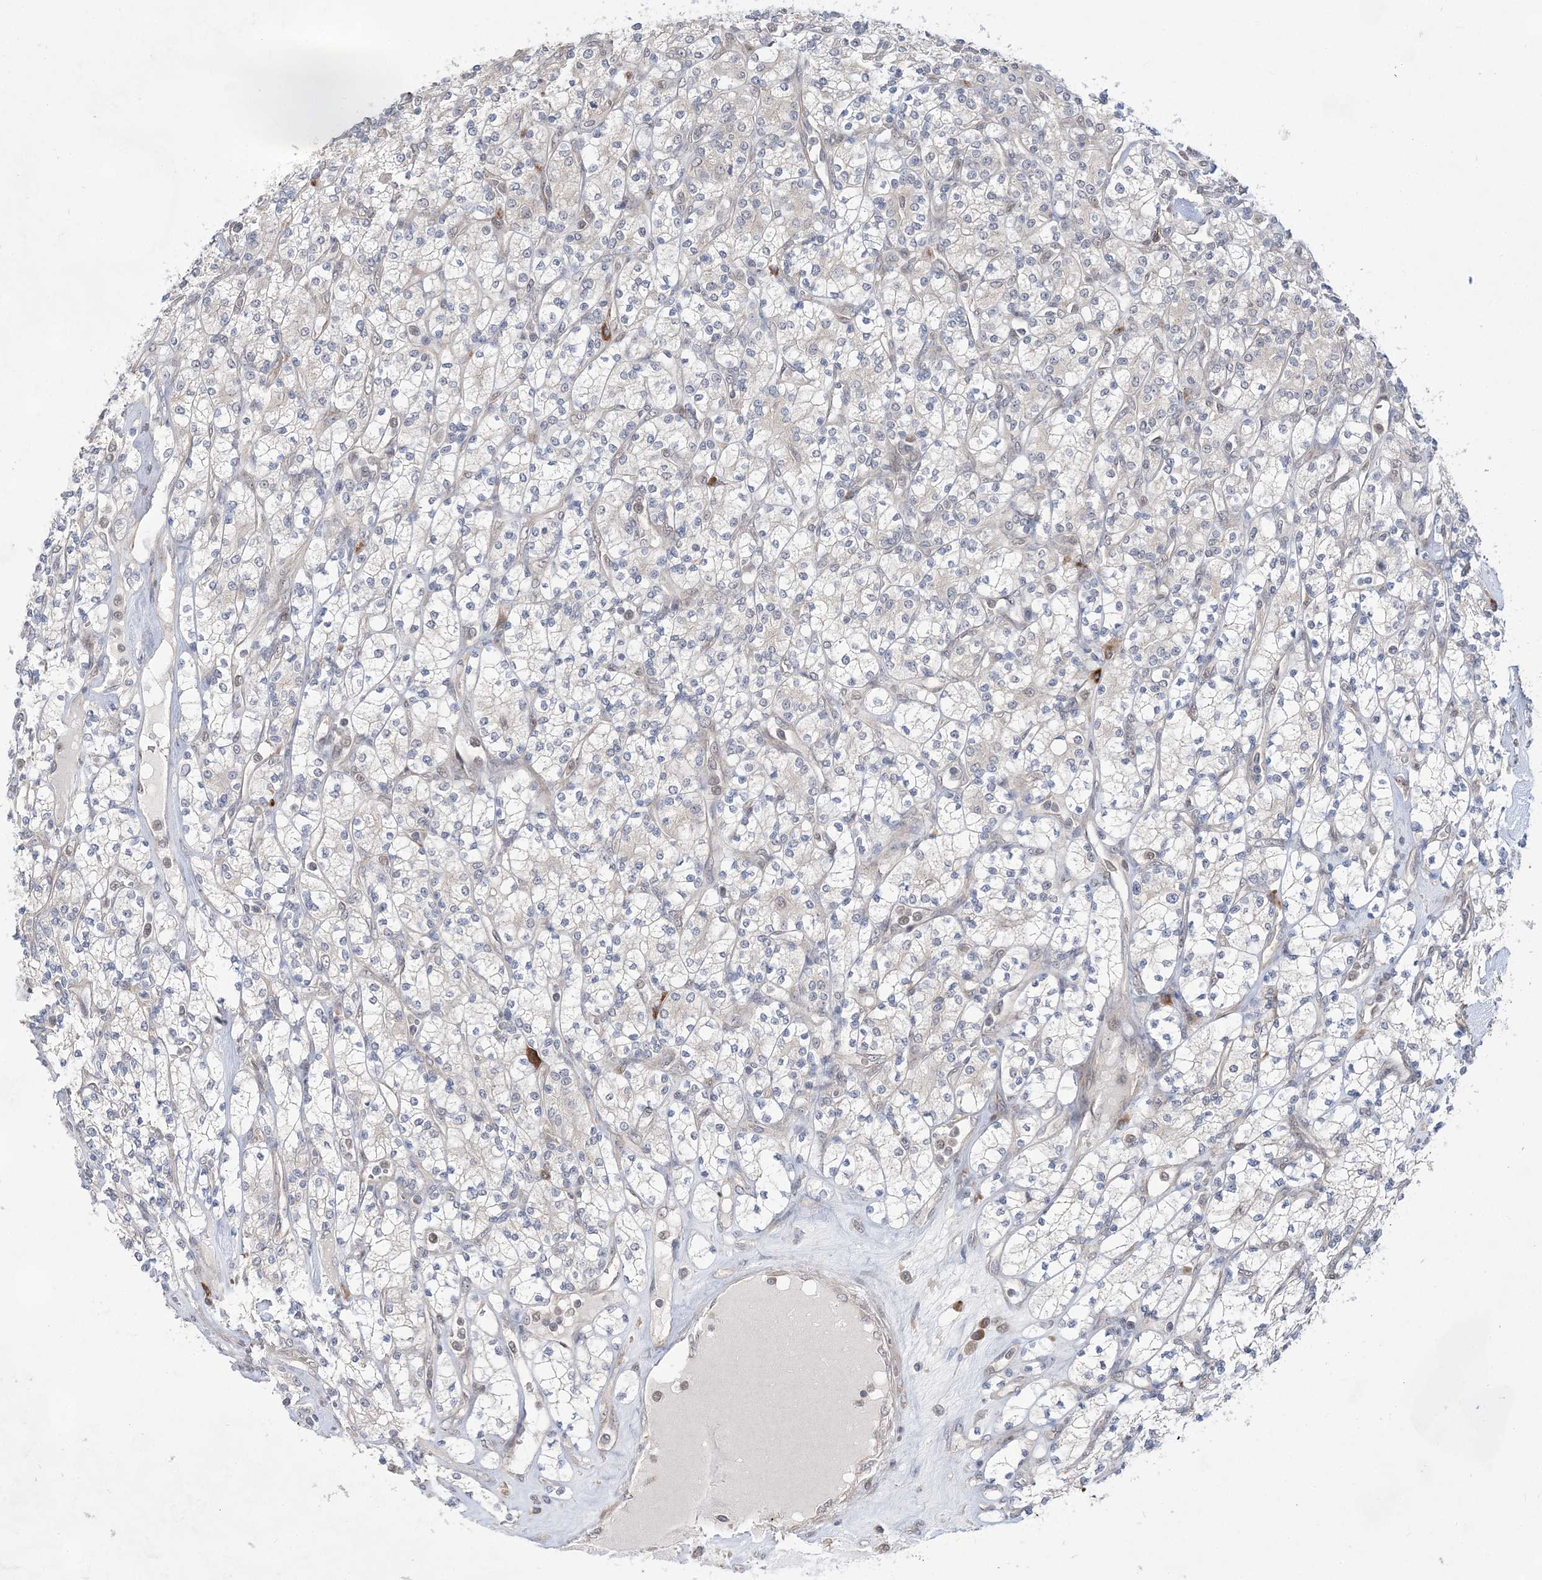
{"staining": {"intensity": "negative", "quantity": "none", "location": "none"}, "tissue": "renal cancer", "cell_type": "Tumor cells", "image_type": "cancer", "snomed": [{"axis": "morphology", "description": "Adenocarcinoma, NOS"}, {"axis": "topography", "description": "Kidney"}], "caption": "Human renal cancer stained for a protein using IHC displays no staining in tumor cells.", "gene": "ANAPC15", "patient": {"sex": "male", "age": 77}}